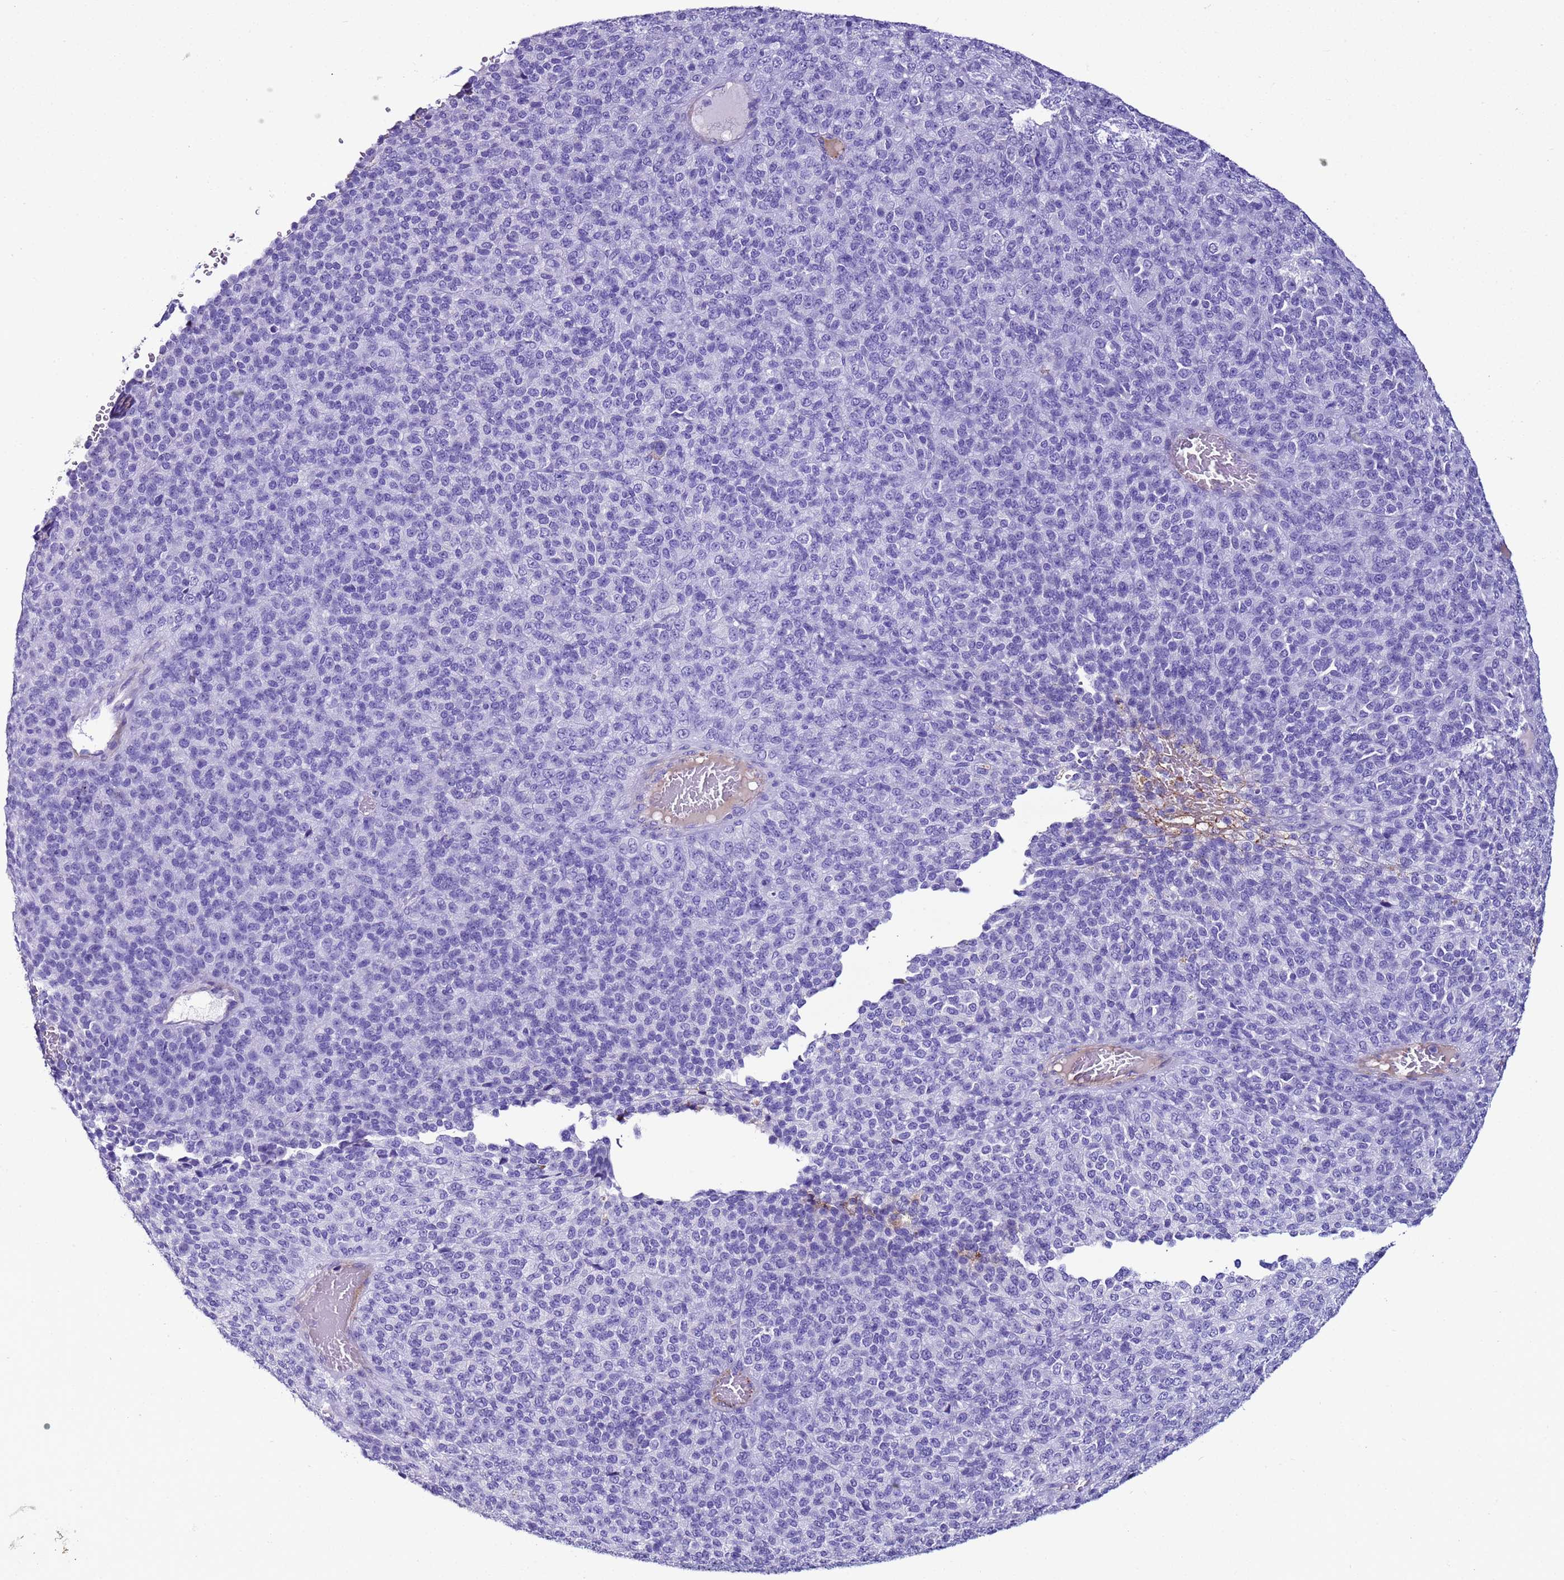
{"staining": {"intensity": "negative", "quantity": "none", "location": "none"}, "tissue": "melanoma", "cell_type": "Tumor cells", "image_type": "cancer", "snomed": [{"axis": "morphology", "description": "Malignant melanoma, Metastatic site"}, {"axis": "topography", "description": "Brain"}], "caption": "Immunohistochemistry (IHC) photomicrograph of melanoma stained for a protein (brown), which shows no staining in tumor cells.", "gene": "LCMT1", "patient": {"sex": "female", "age": 56}}